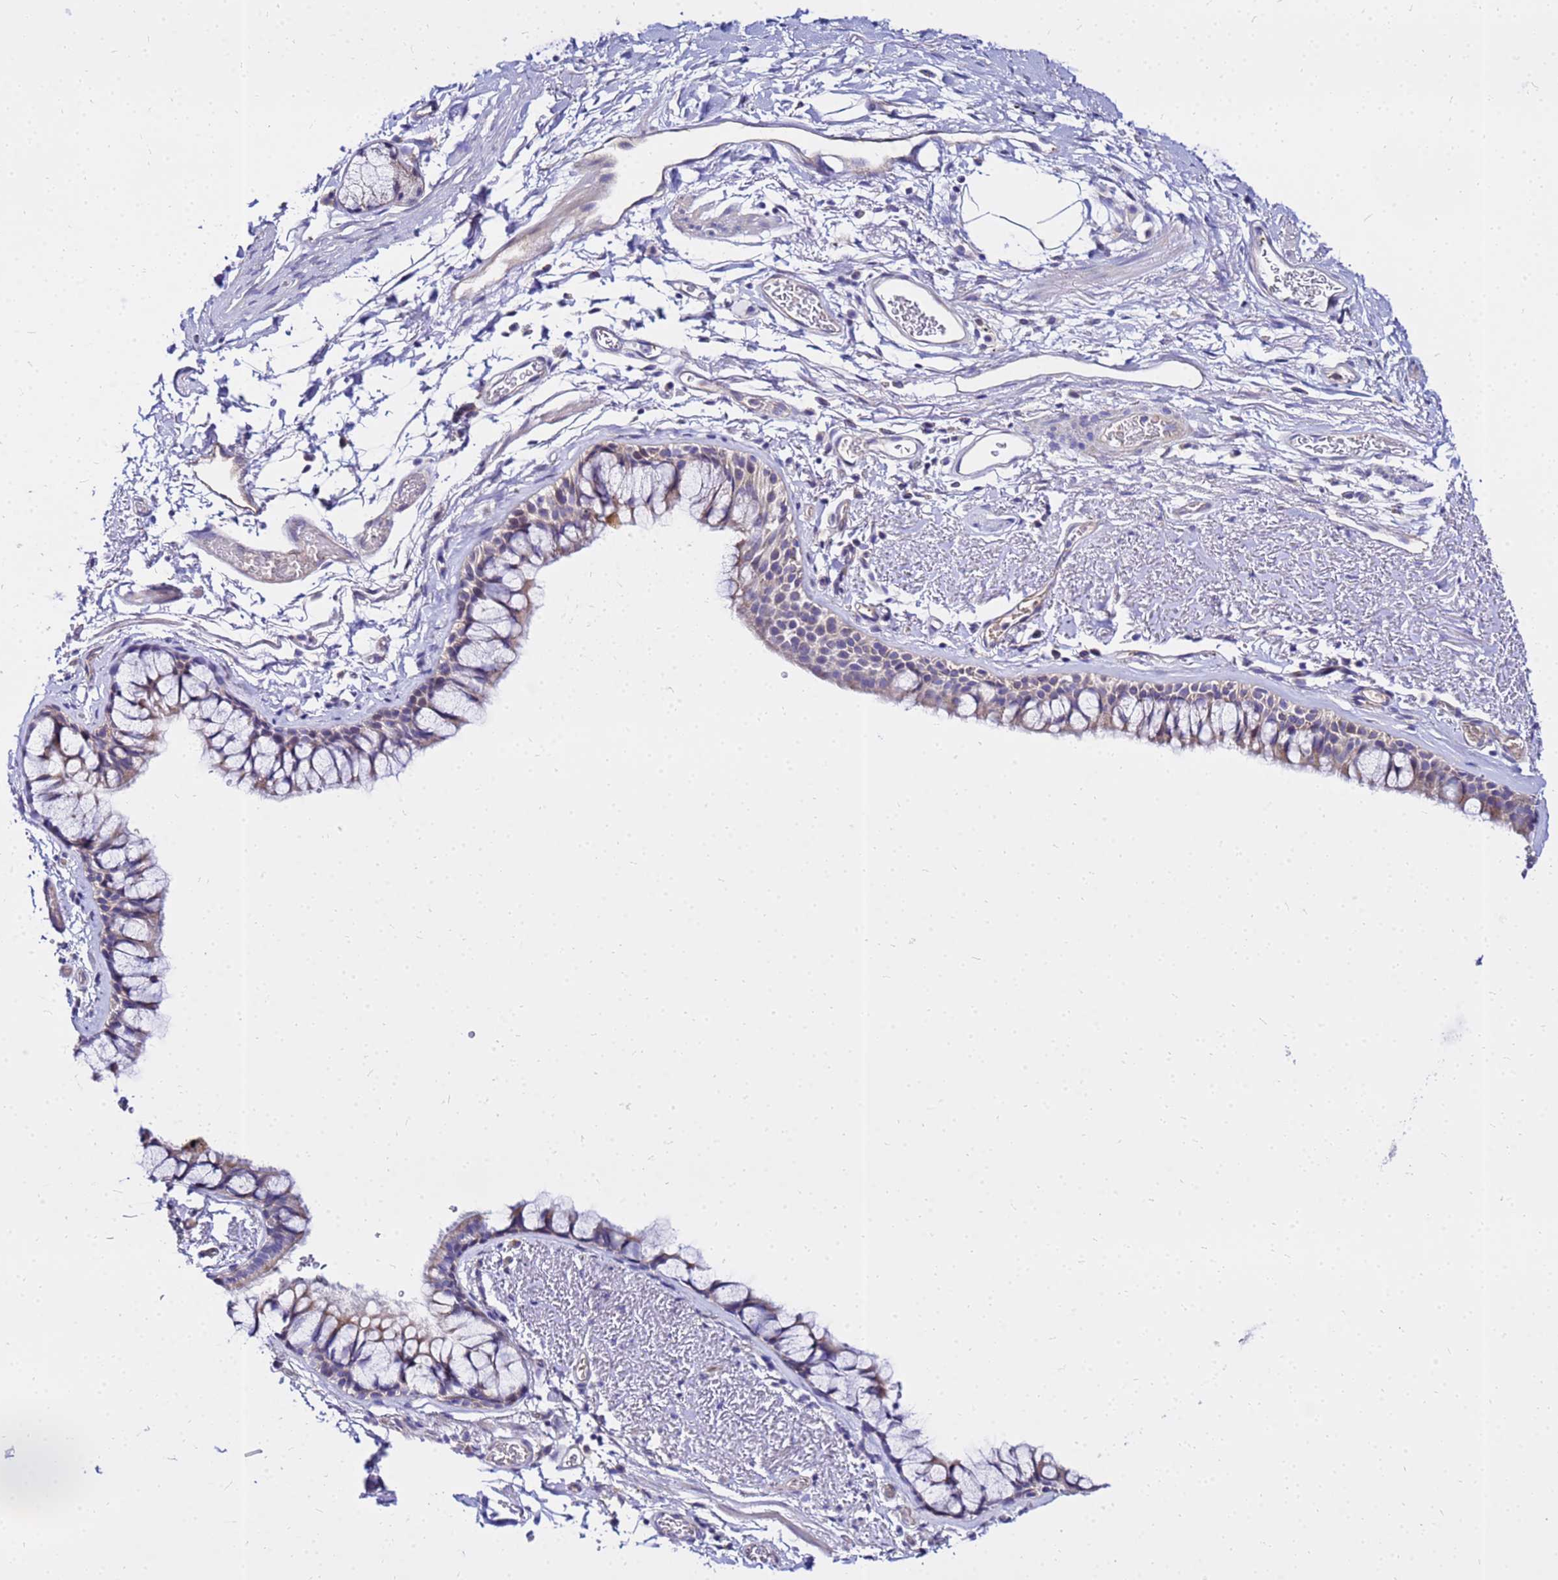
{"staining": {"intensity": "negative", "quantity": "none", "location": "none"}, "tissue": "bronchus", "cell_type": "Respiratory epithelial cells", "image_type": "normal", "snomed": [{"axis": "morphology", "description": "Normal tissue, NOS"}, {"axis": "topography", "description": "Bronchus"}], "caption": "This histopathology image is of benign bronchus stained with immunohistochemistry (IHC) to label a protein in brown with the nuclei are counter-stained blue. There is no positivity in respiratory epithelial cells. (Stains: DAB (3,3'-diaminobenzidine) immunohistochemistry with hematoxylin counter stain, Microscopy: brightfield microscopy at high magnification).", "gene": "HERC5", "patient": {"sex": "male", "age": 65}}